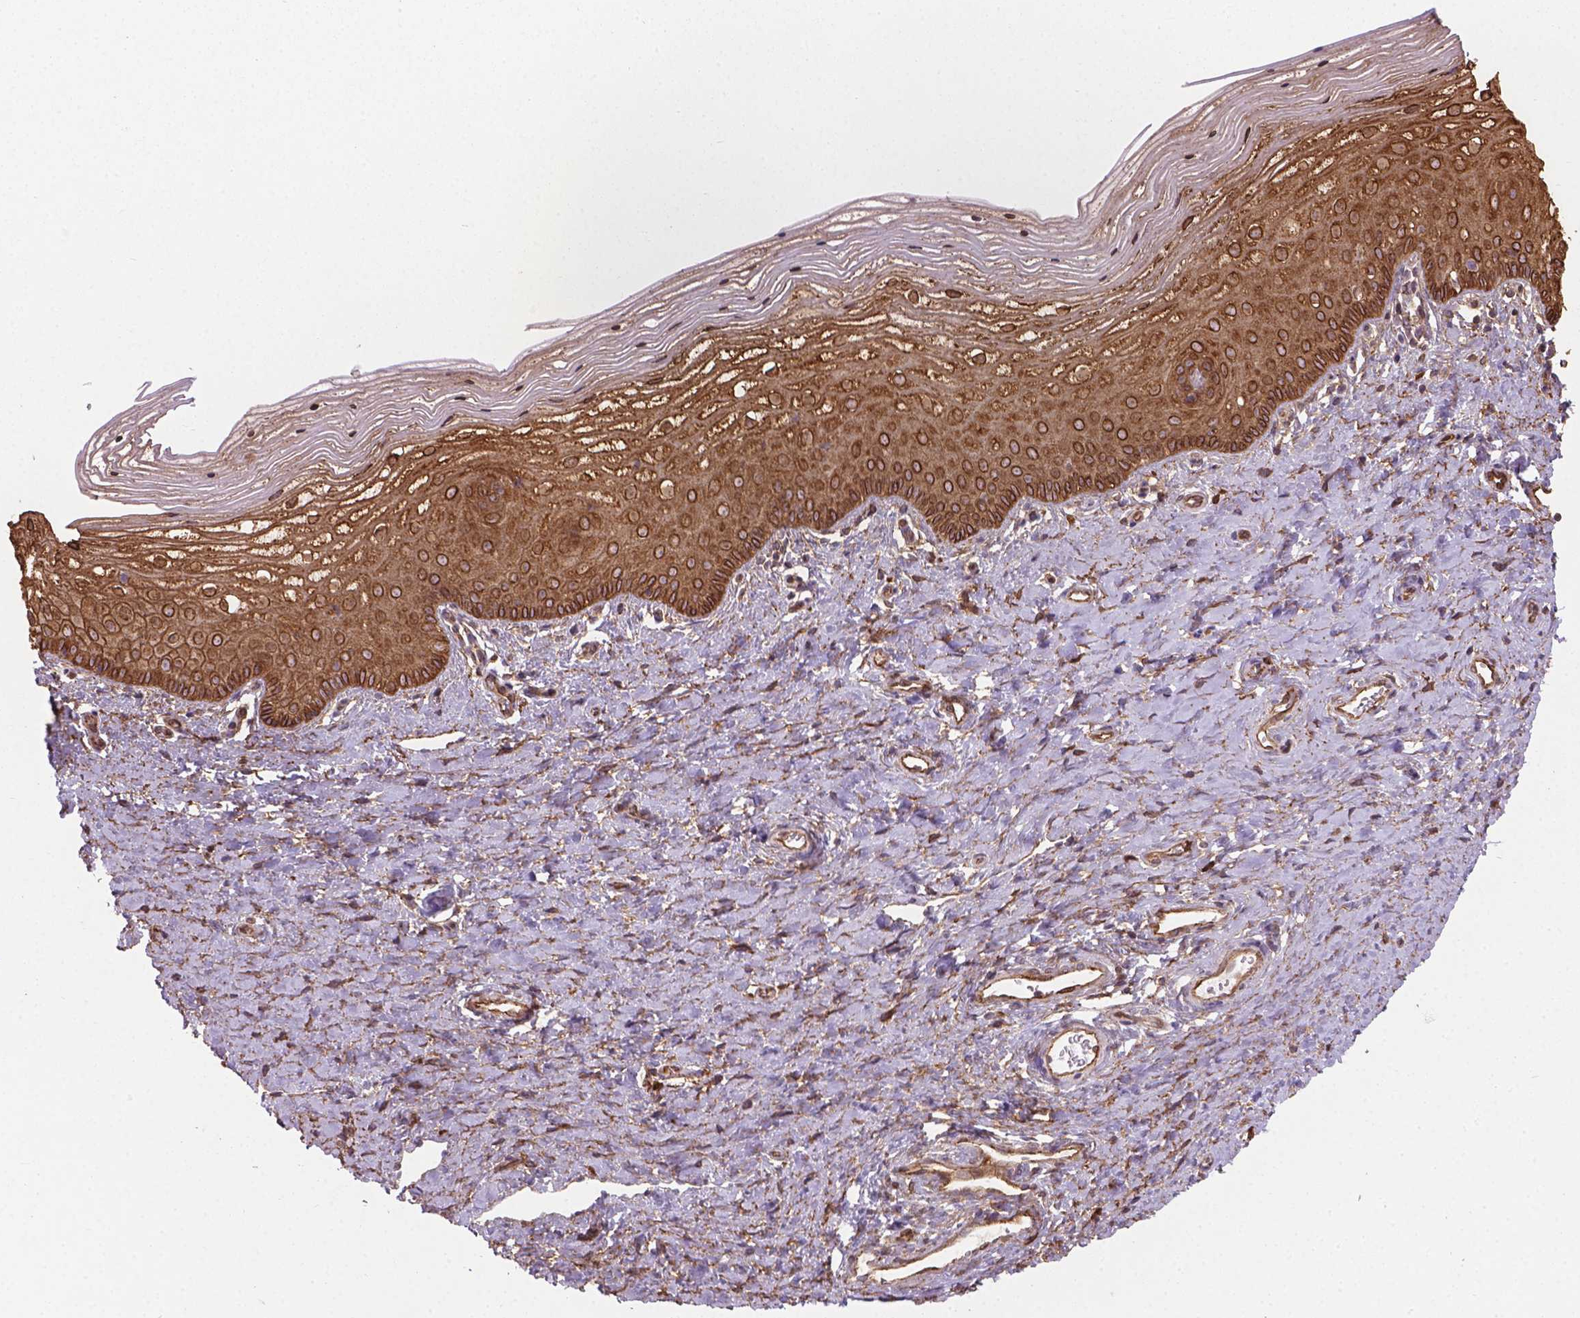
{"staining": {"intensity": "strong", "quantity": ">75%", "location": "cytoplasmic/membranous"}, "tissue": "vagina", "cell_type": "Squamous epithelial cells", "image_type": "normal", "snomed": [{"axis": "morphology", "description": "Normal tissue, NOS"}, {"axis": "topography", "description": "Vagina"}], "caption": "Immunohistochemistry (IHC) of unremarkable human vagina reveals high levels of strong cytoplasmic/membranous positivity in approximately >75% of squamous epithelial cells. (Brightfield microscopy of DAB IHC at high magnification).", "gene": "TCAF1", "patient": {"sex": "female", "age": 39}}